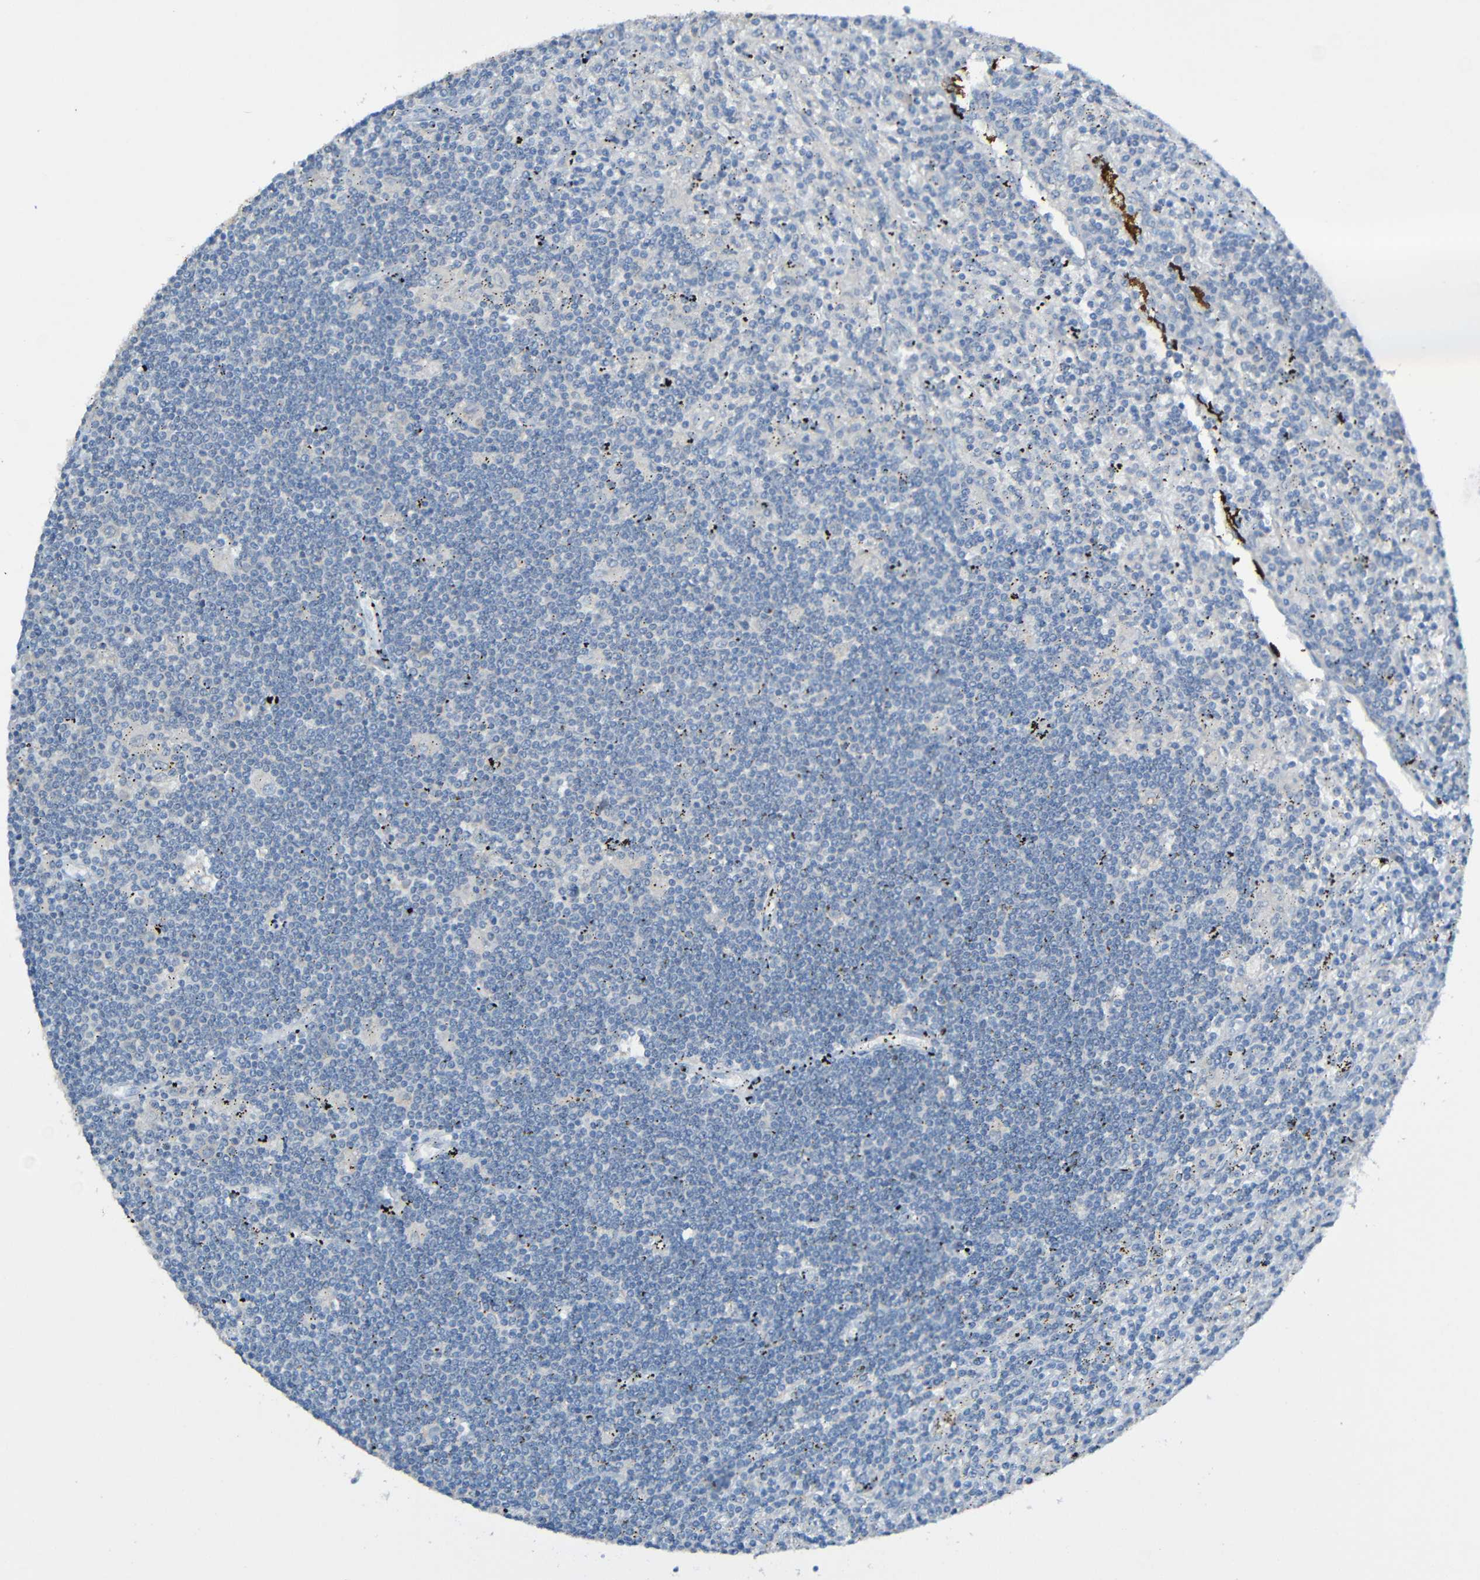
{"staining": {"intensity": "negative", "quantity": "none", "location": "none"}, "tissue": "lymphoma", "cell_type": "Tumor cells", "image_type": "cancer", "snomed": [{"axis": "morphology", "description": "Malignant lymphoma, non-Hodgkin's type, Low grade"}, {"axis": "topography", "description": "Spleen"}], "caption": "The photomicrograph exhibits no significant expression in tumor cells of lymphoma.", "gene": "LRRC70", "patient": {"sex": "male", "age": 76}}